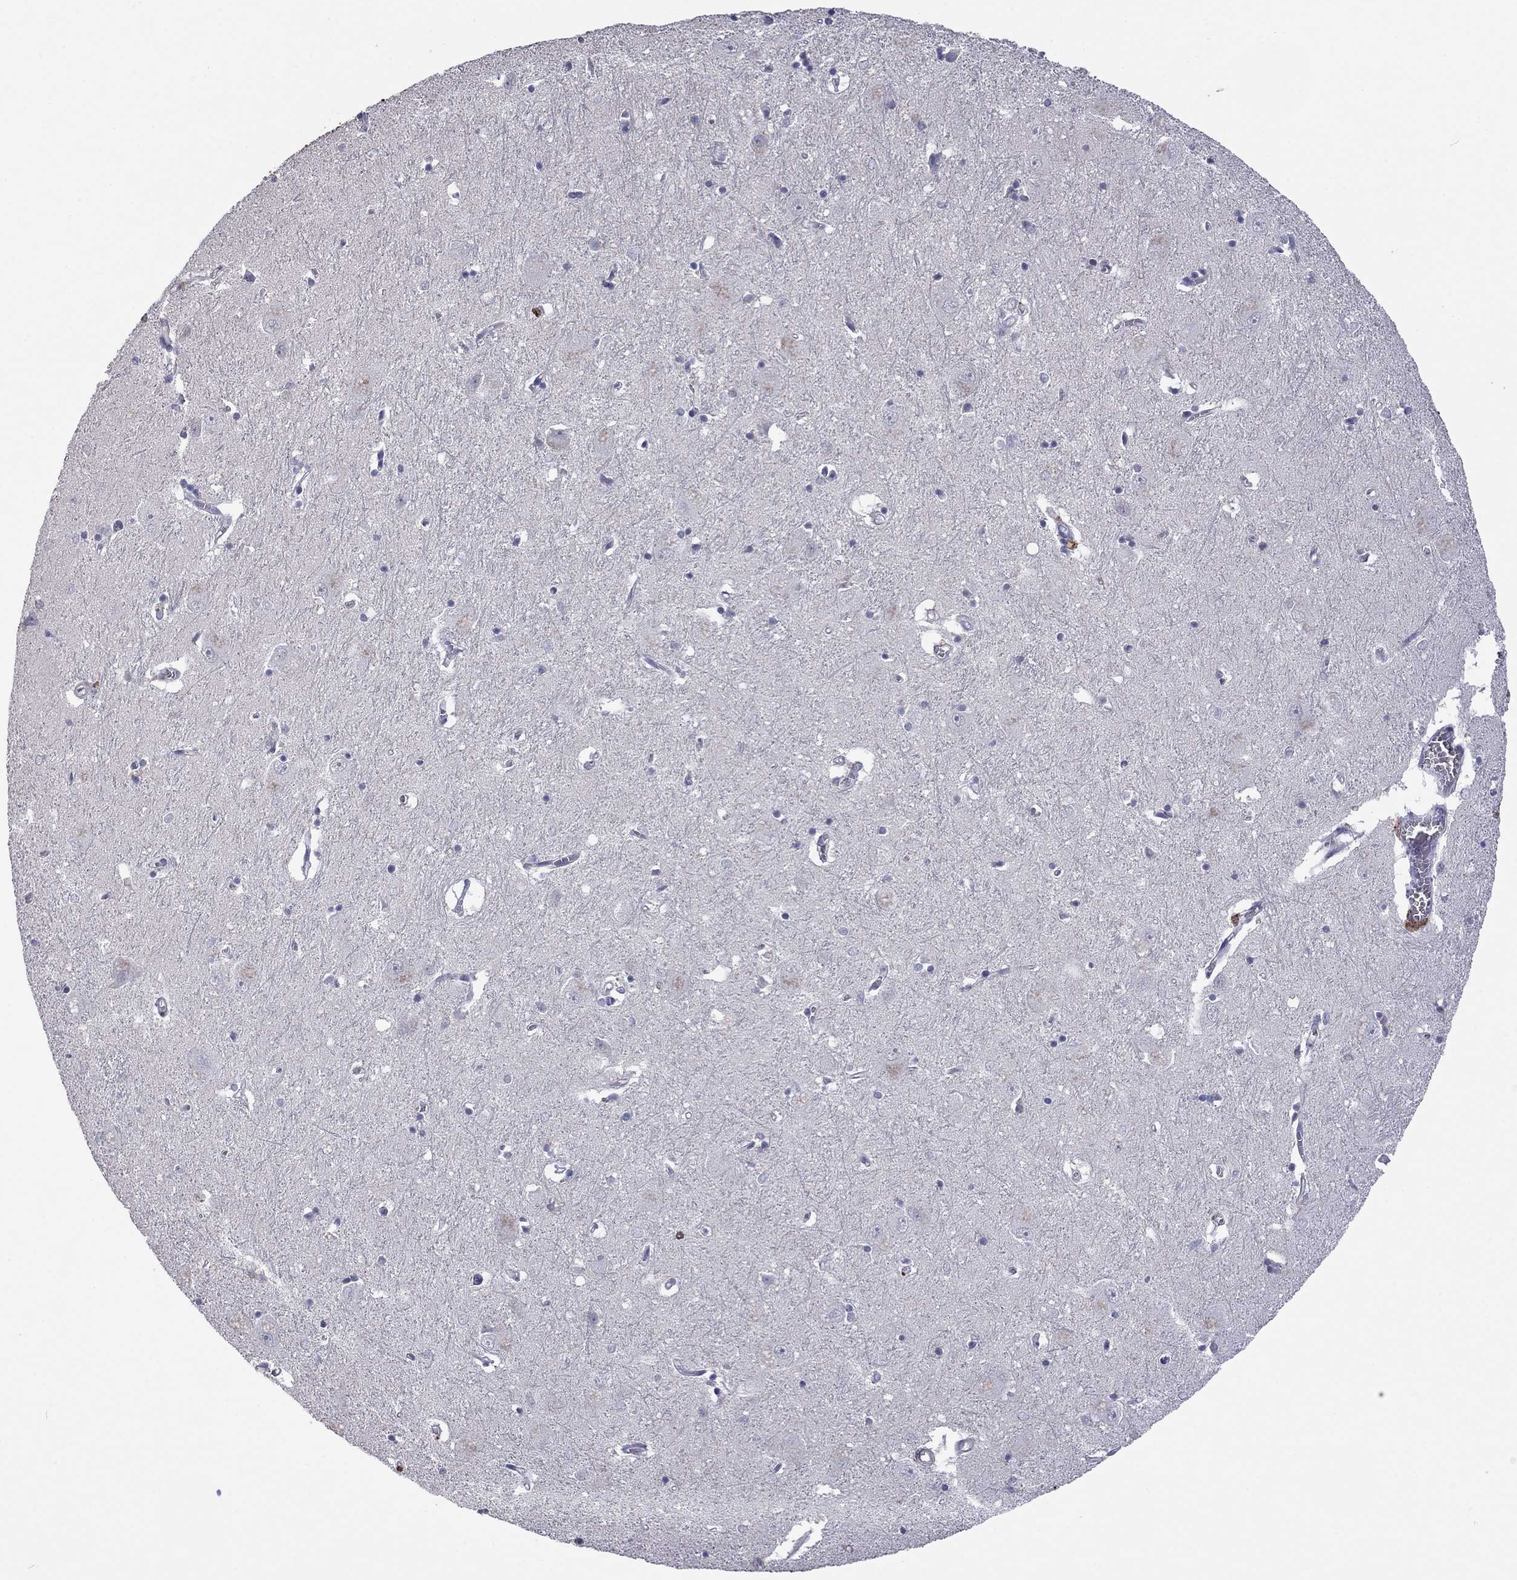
{"staining": {"intensity": "negative", "quantity": "none", "location": "none"}, "tissue": "caudate", "cell_type": "Glial cells", "image_type": "normal", "snomed": [{"axis": "morphology", "description": "Normal tissue, NOS"}, {"axis": "topography", "description": "Lateral ventricle wall"}], "caption": "Immunohistochemistry (IHC) histopathology image of normal caudate: human caudate stained with DAB (3,3'-diaminobenzidine) displays no significant protein expression in glial cells.", "gene": "IP6K3", "patient": {"sex": "male", "age": 54}}